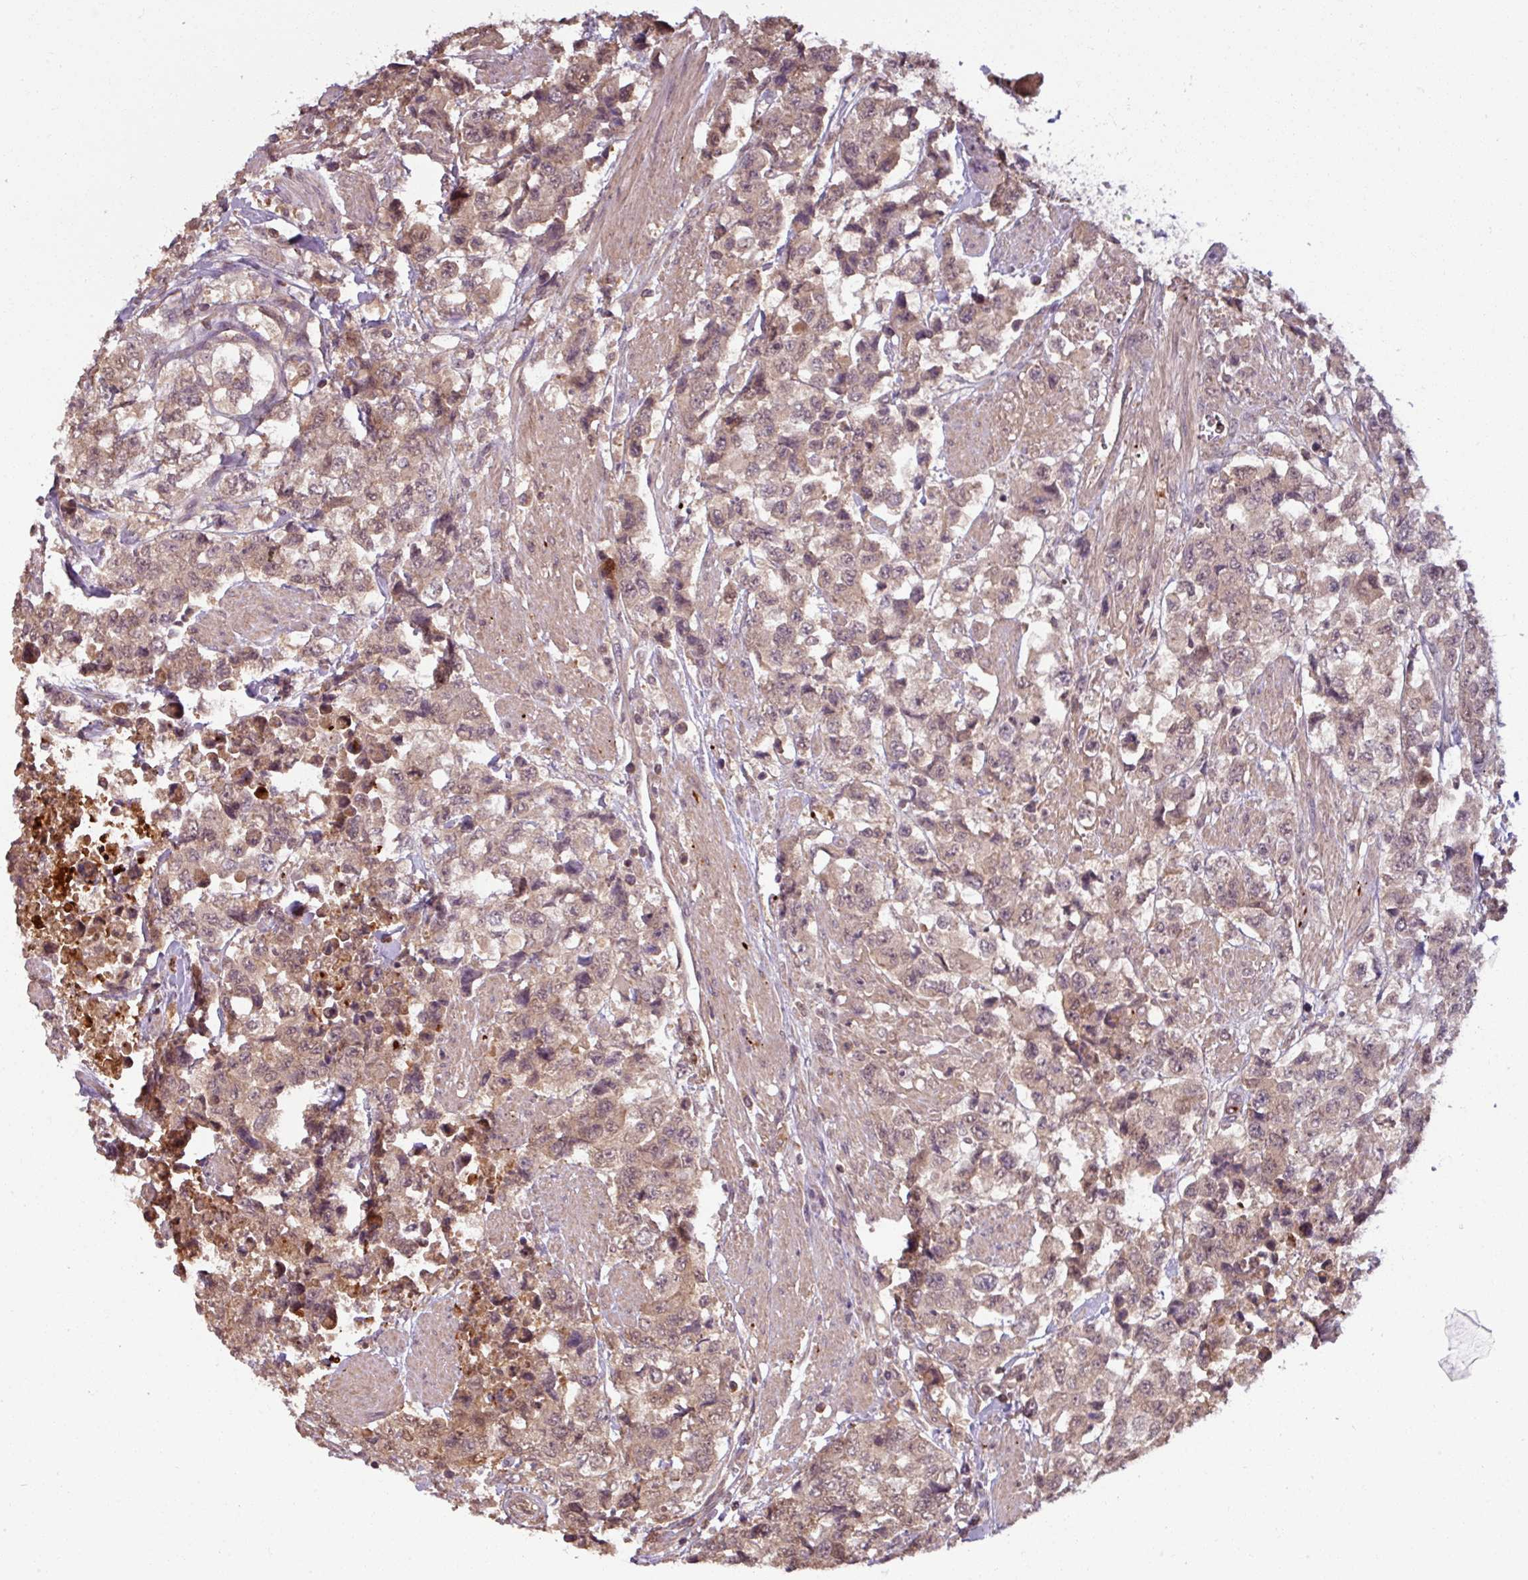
{"staining": {"intensity": "weak", "quantity": ">75%", "location": "cytoplasmic/membranous"}, "tissue": "urothelial cancer", "cell_type": "Tumor cells", "image_type": "cancer", "snomed": [{"axis": "morphology", "description": "Urothelial carcinoma, High grade"}, {"axis": "topography", "description": "Urinary bladder"}], "caption": "A photomicrograph of human urothelial cancer stained for a protein demonstrates weak cytoplasmic/membranous brown staining in tumor cells. Using DAB (3,3'-diaminobenzidine) (brown) and hematoxylin (blue) stains, captured at high magnification using brightfield microscopy.", "gene": "TUSC3", "patient": {"sex": "female", "age": 78}}